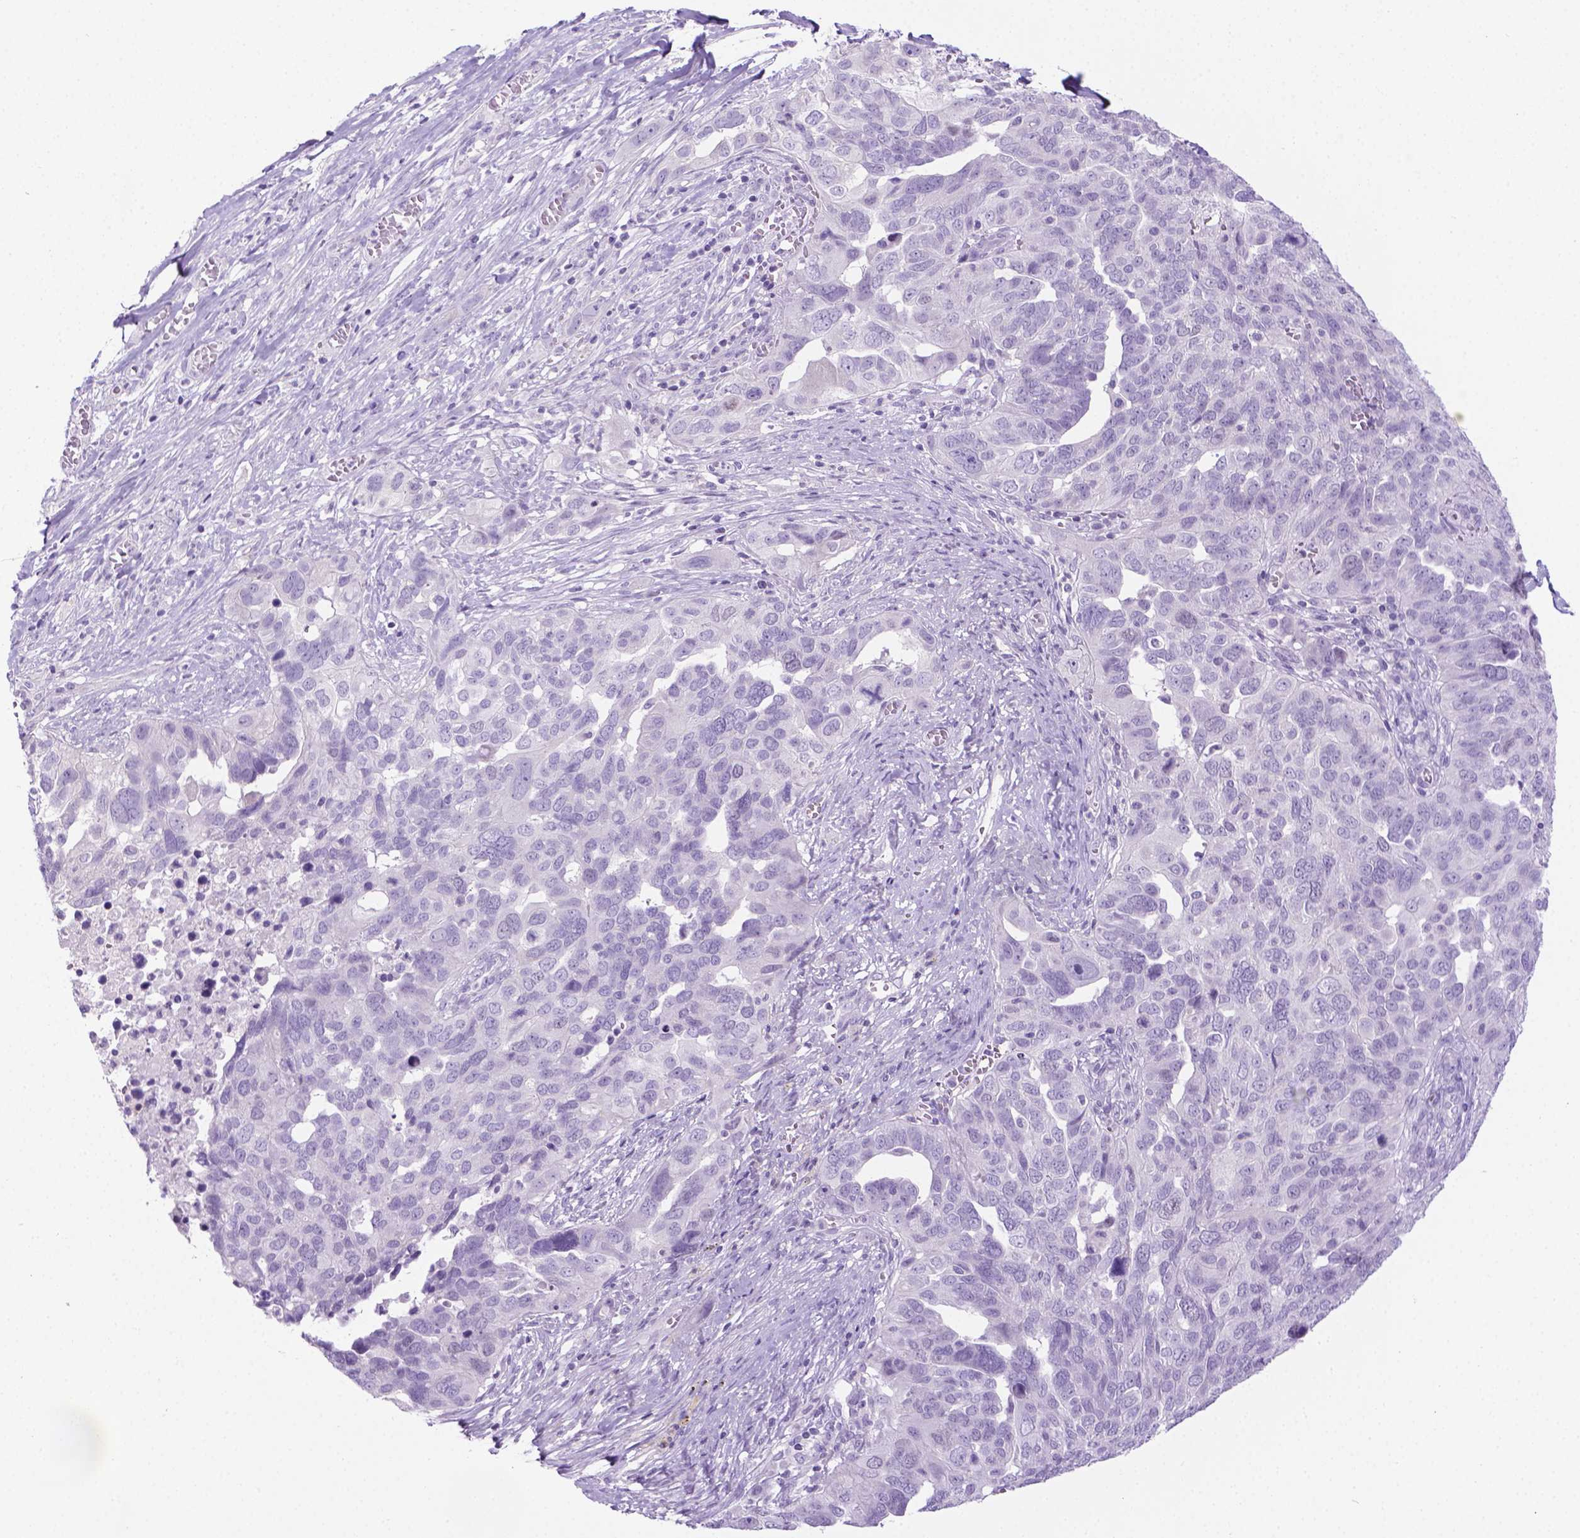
{"staining": {"intensity": "negative", "quantity": "none", "location": "none"}, "tissue": "ovarian cancer", "cell_type": "Tumor cells", "image_type": "cancer", "snomed": [{"axis": "morphology", "description": "Carcinoma, endometroid"}, {"axis": "topography", "description": "Soft tissue"}, {"axis": "topography", "description": "Ovary"}], "caption": "Immunohistochemical staining of human ovarian endometroid carcinoma exhibits no significant staining in tumor cells. The staining is performed using DAB (3,3'-diaminobenzidine) brown chromogen with nuclei counter-stained in using hematoxylin.", "gene": "SPAG6", "patient": {"sex": "female", "age": 52}}